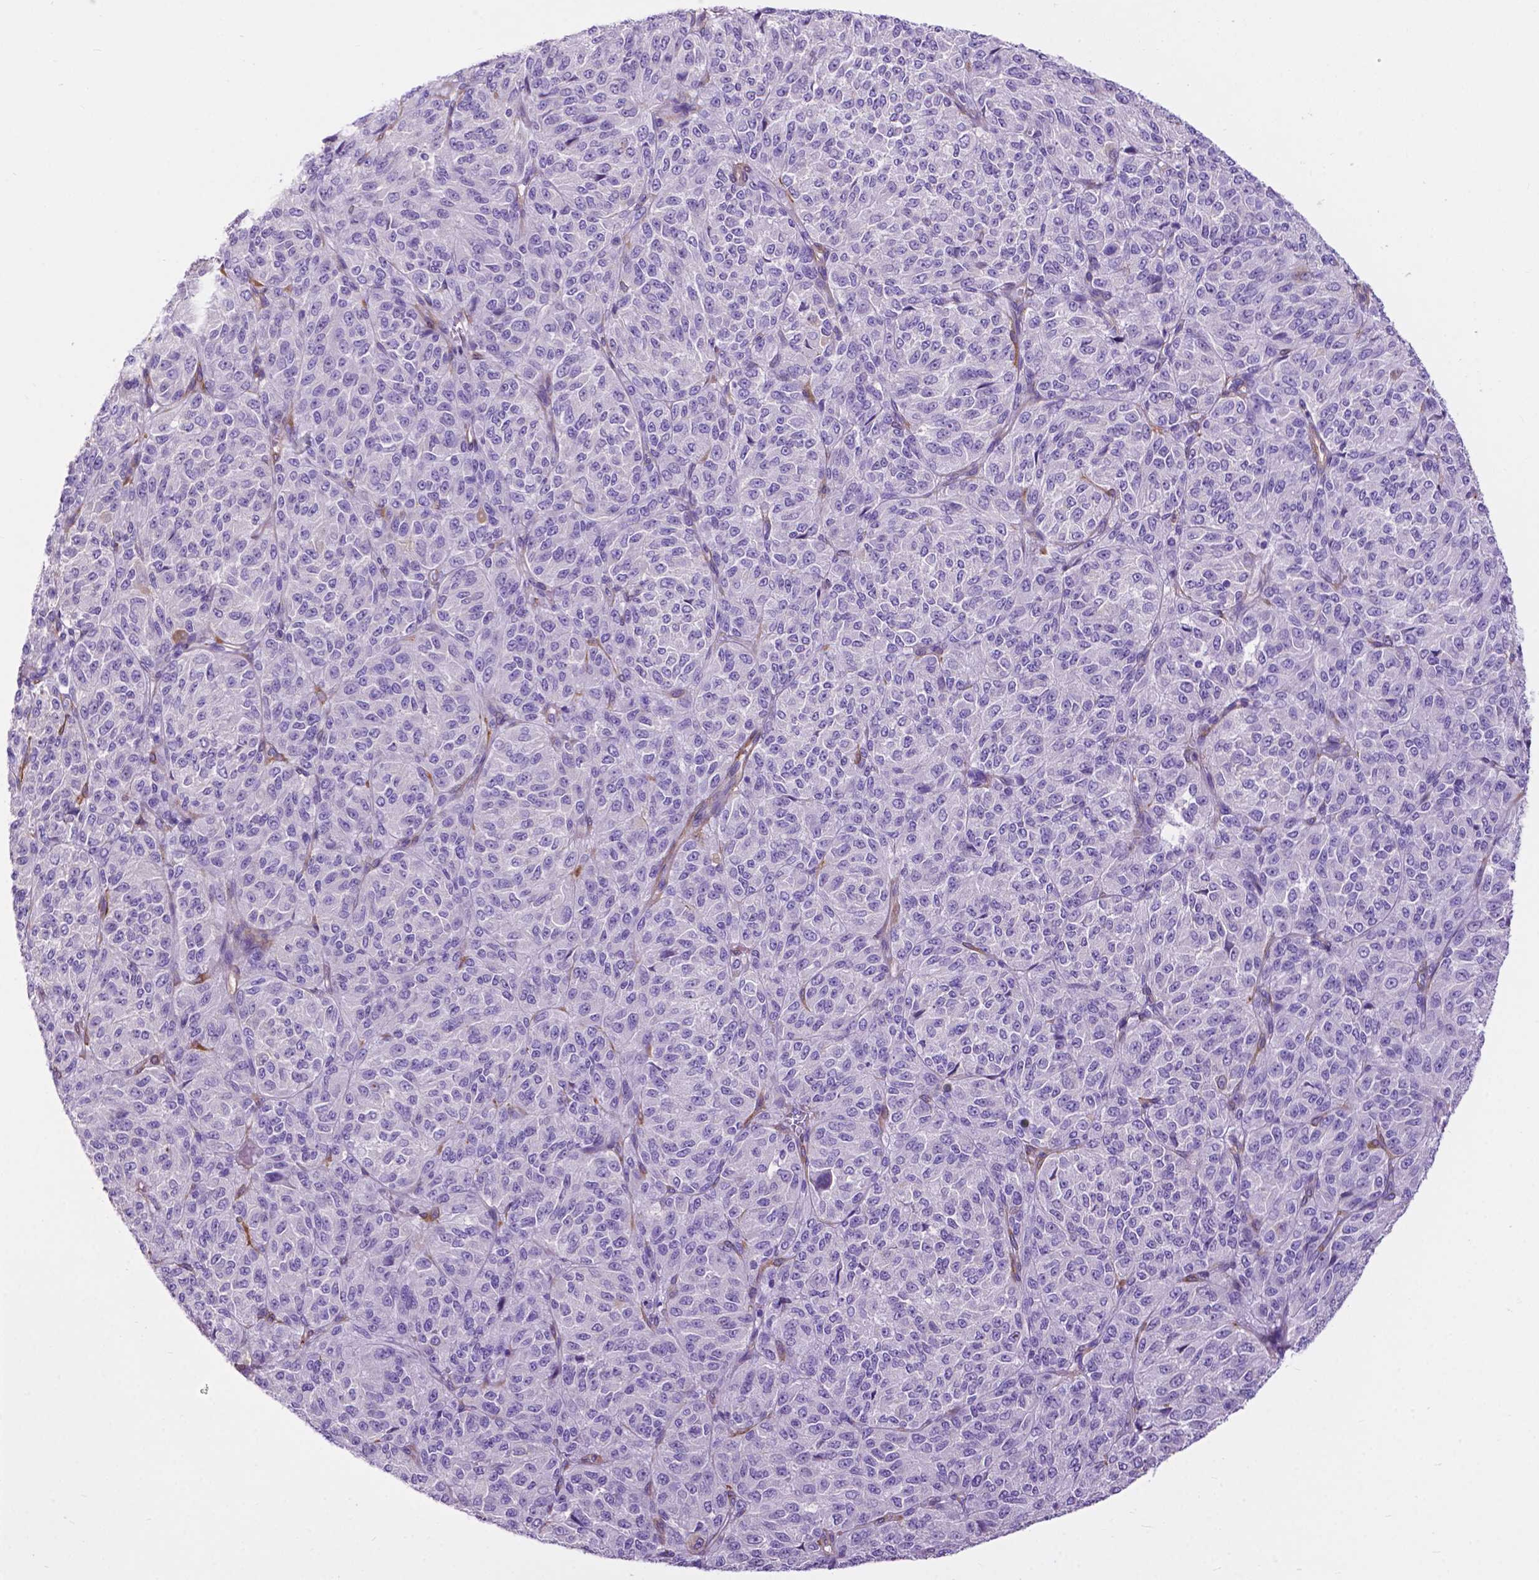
{"staining": {"intensity": "negative", "quantity": "none", "location": "none"}, "tissue": "melanoma", "cell_type": "Tumor cells", "image_type": "cancer", "snomed": [{"axis": "morphology", "description": "Malignant melanoma, Metastatic site"}, {"axis": "topography", "description": "Brain"}], "caption": "Immunohistochemical staining of human melanoma shows no significant staining in tumor cells. (Brightfield microscopy of DAB (3,3'-diaminobenzidine) IHC at high magnification).", "gene": "PCDHA12", "patient": {"sex": "female", "age": 56}}